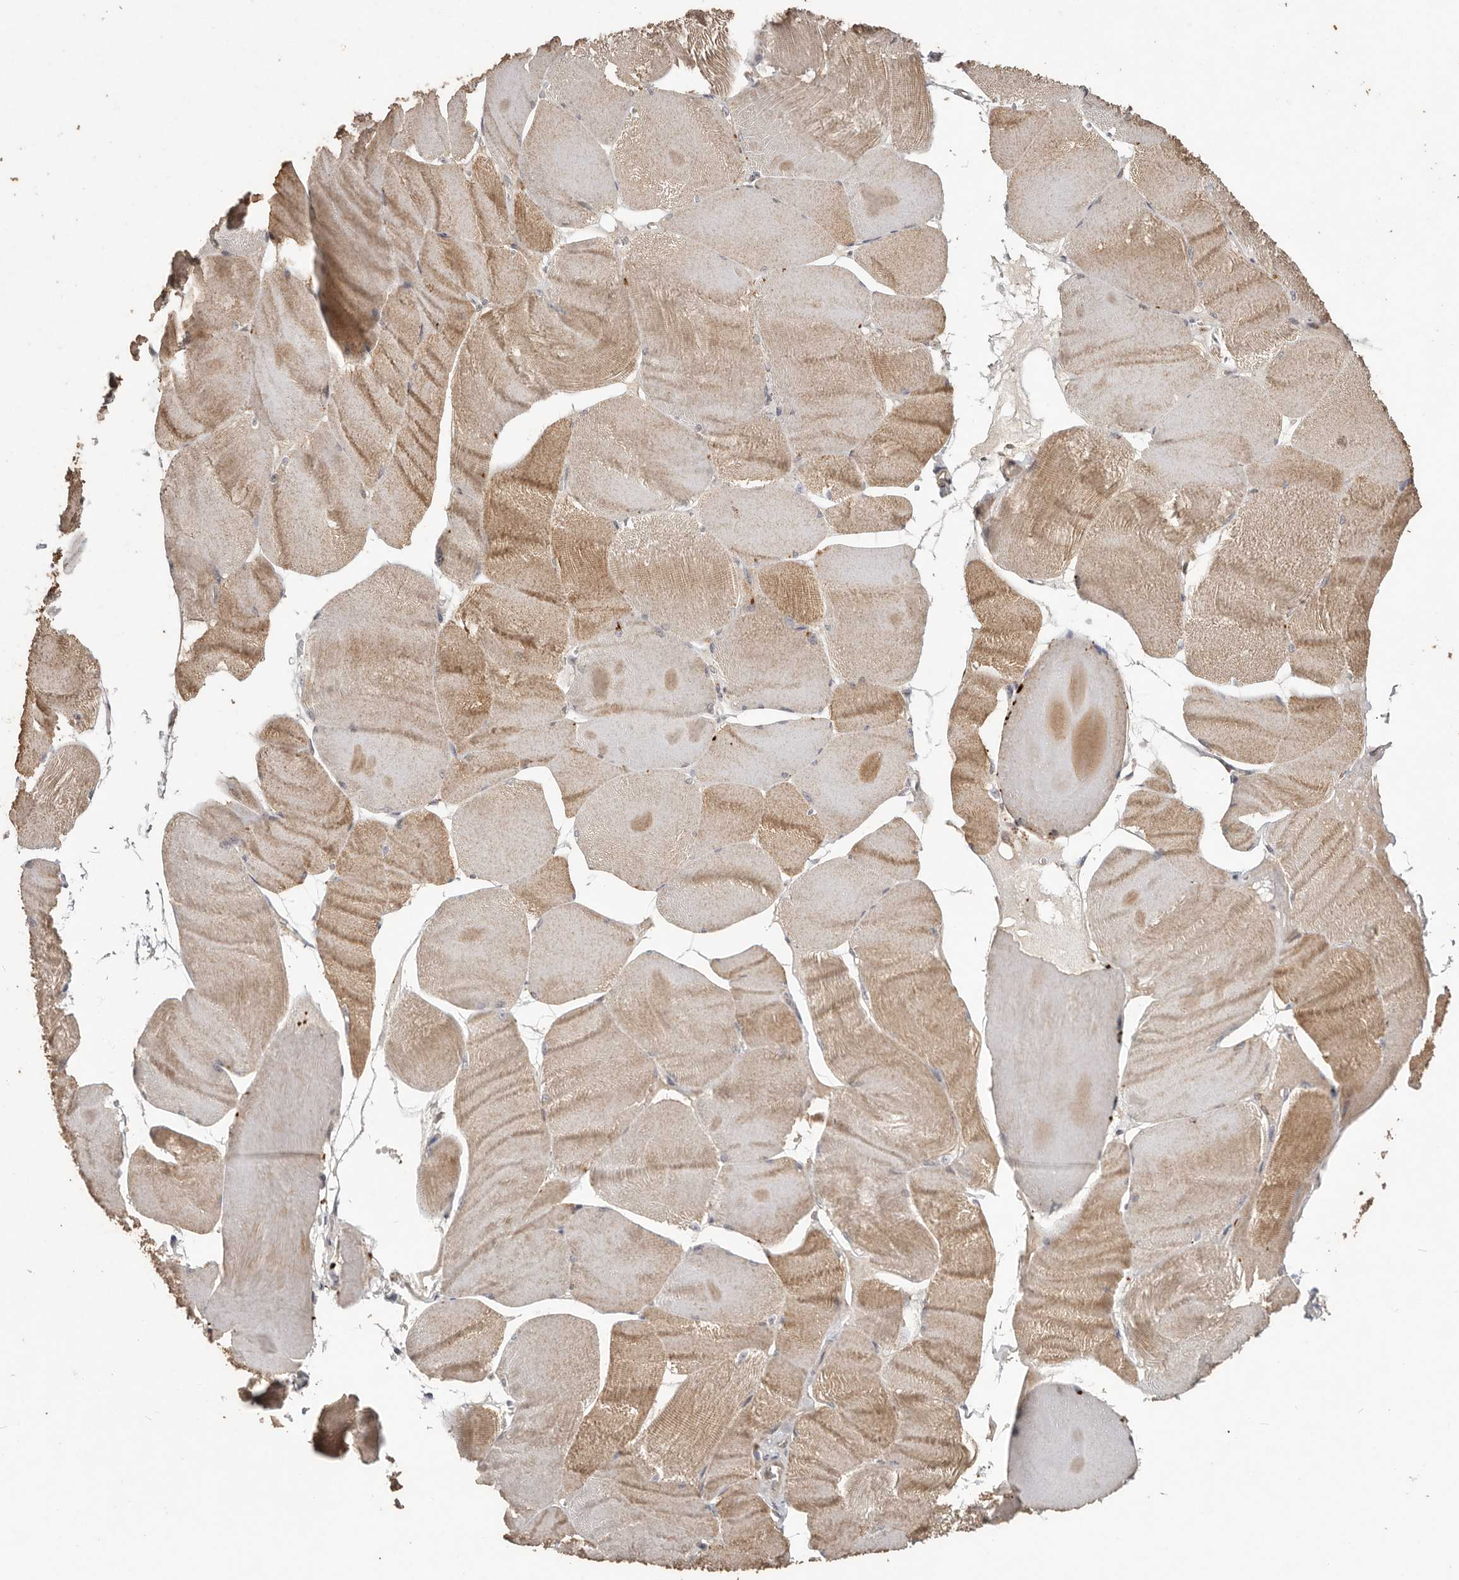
{"staining": {"intensity": "moderate", "quantity": ">75%", "location": "cytoplasmic/membranous"}, "tissue": "skeletal muscle", "cell_type": "Myocytes", "image_type": "normal", "snomed": [{"axis": "morphology", "description": "Normal tissue, NOS"}, {"axis": "morphology", "description": "Basal cell carcinoma"}, {"axis": "topography", "description": "Skeletal muscle"}], "caption": "Moderate cytoplasmic/membranous staining for a protein is identified in about >75% of myocytes of benign skeletal muscle using IHC.", "gene": "PLOD2", "patient": {"sex": "female", "age": 64}}